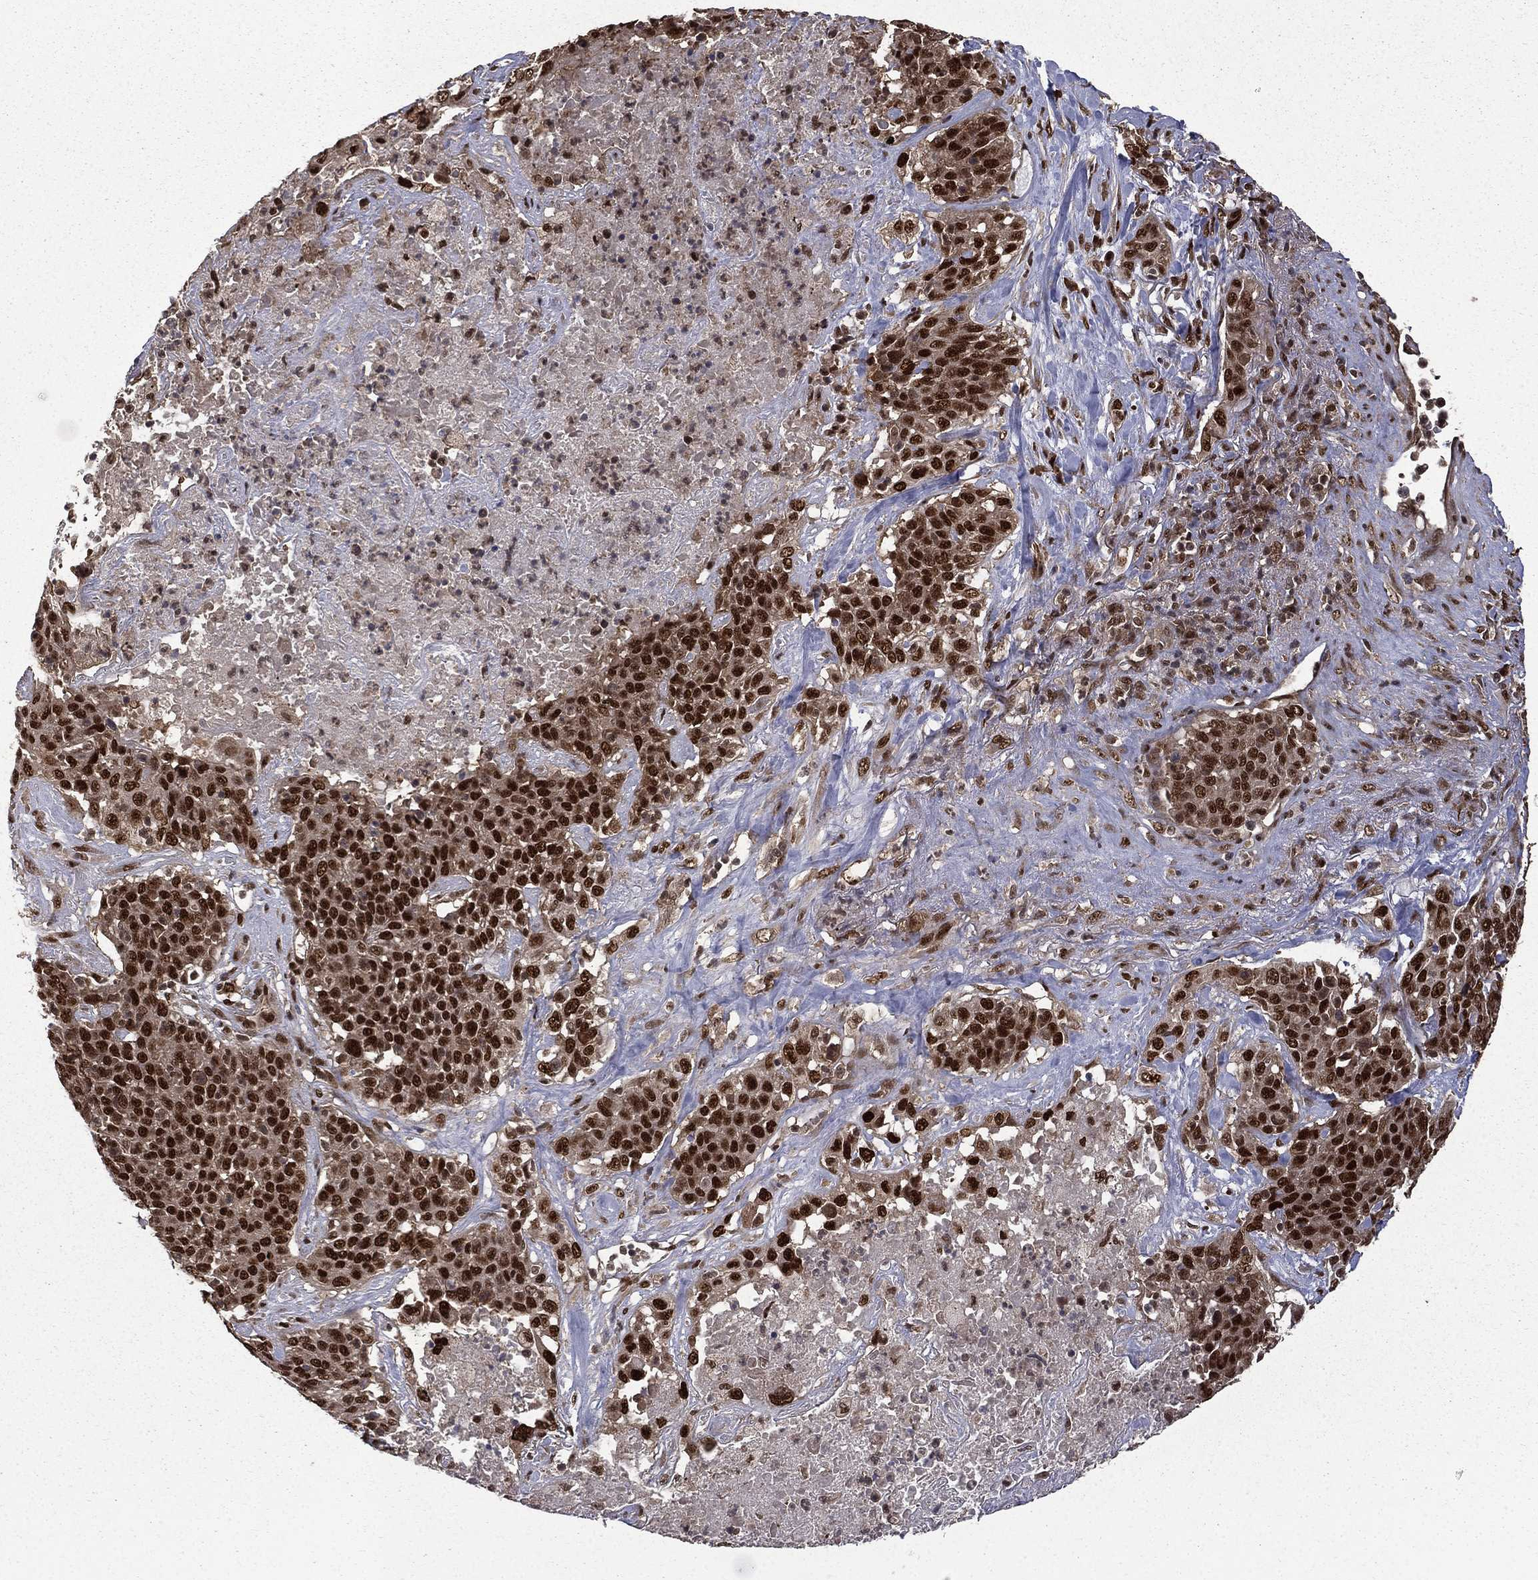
{"staining": {"intensity": "strong", "quantity": ">75%", "location": "nuclear"}, "tissue": "lung cancer", "cell_type": "Tumor cells", "image_type": "cancer", "snomed": [{"axis": "morphology", "description": "Squamous cell carcinoma, NOS"}, {"axis": "topography", "description": "Lung"}], "caption": "A brown stain highlights strong nuclear positivity of a protein in lung cancer tumor cells. (Brightfield microscopy of DAB IHC at high magnification).", "gene": "JMJD6", "patient": {"sex": "male", "age": 82}}